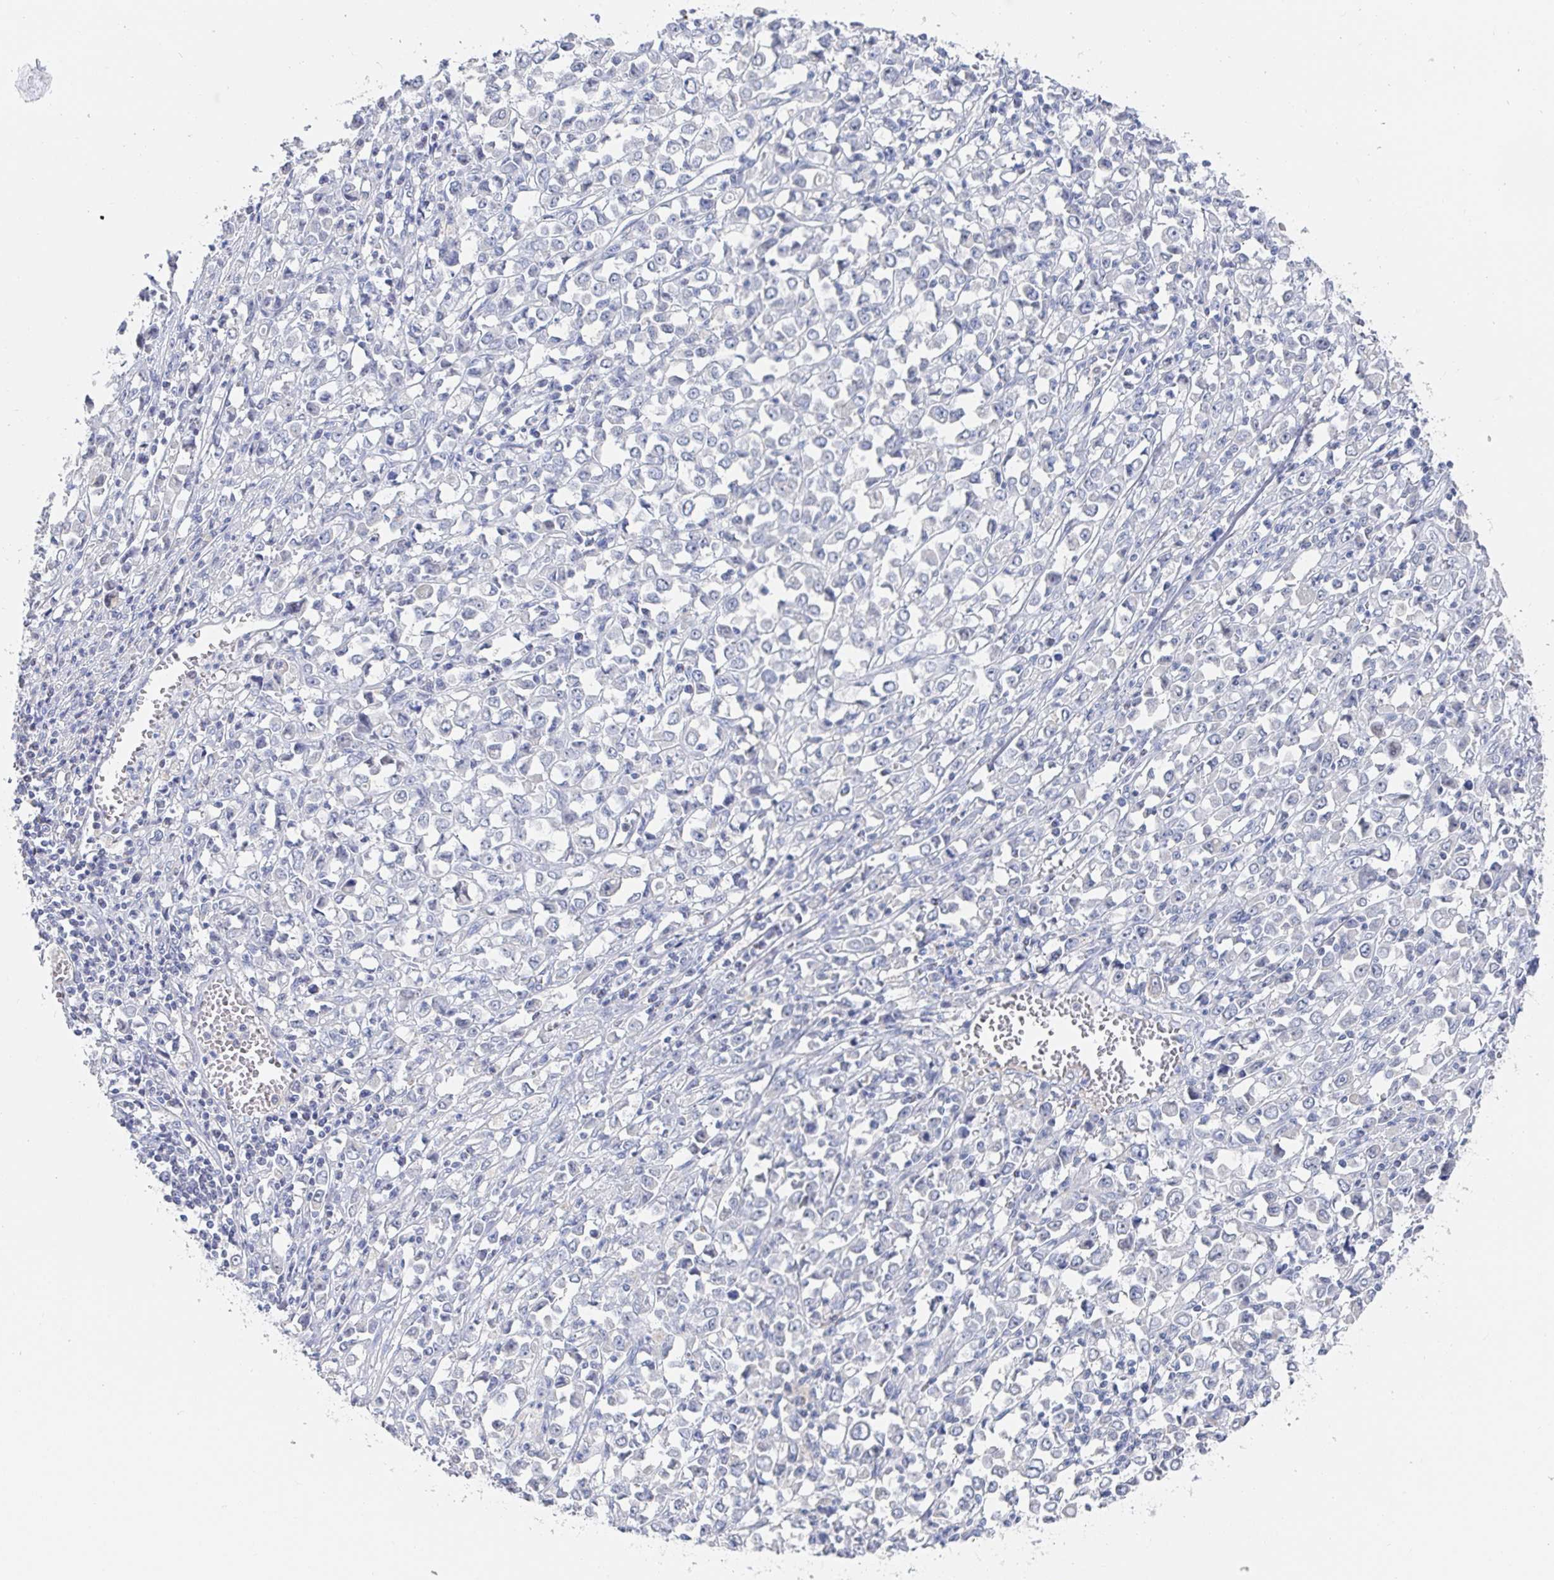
{"staining": {"intensity": "negative", "quantity": "none", "location": "none"}, "tissue": "stomach cancer", "cell_type": "Tumor cells", "image_type": "cancer", "snomed": [{"axis": "morphology", "description": "Adenocarcinoma, NOS"}, {"axis": "topography", "description": "Stomach, upper"}], "caption": "The image shows no significant positivity in tumor cells of stomach cancer. The staining is performed using DAB (3,3'-diaminobenzidine) brown chromogen with nuclei counter-stained in using hematoxylin.", "gene": "ZNF430", "patient": {"sex": "male", "age": 70}}